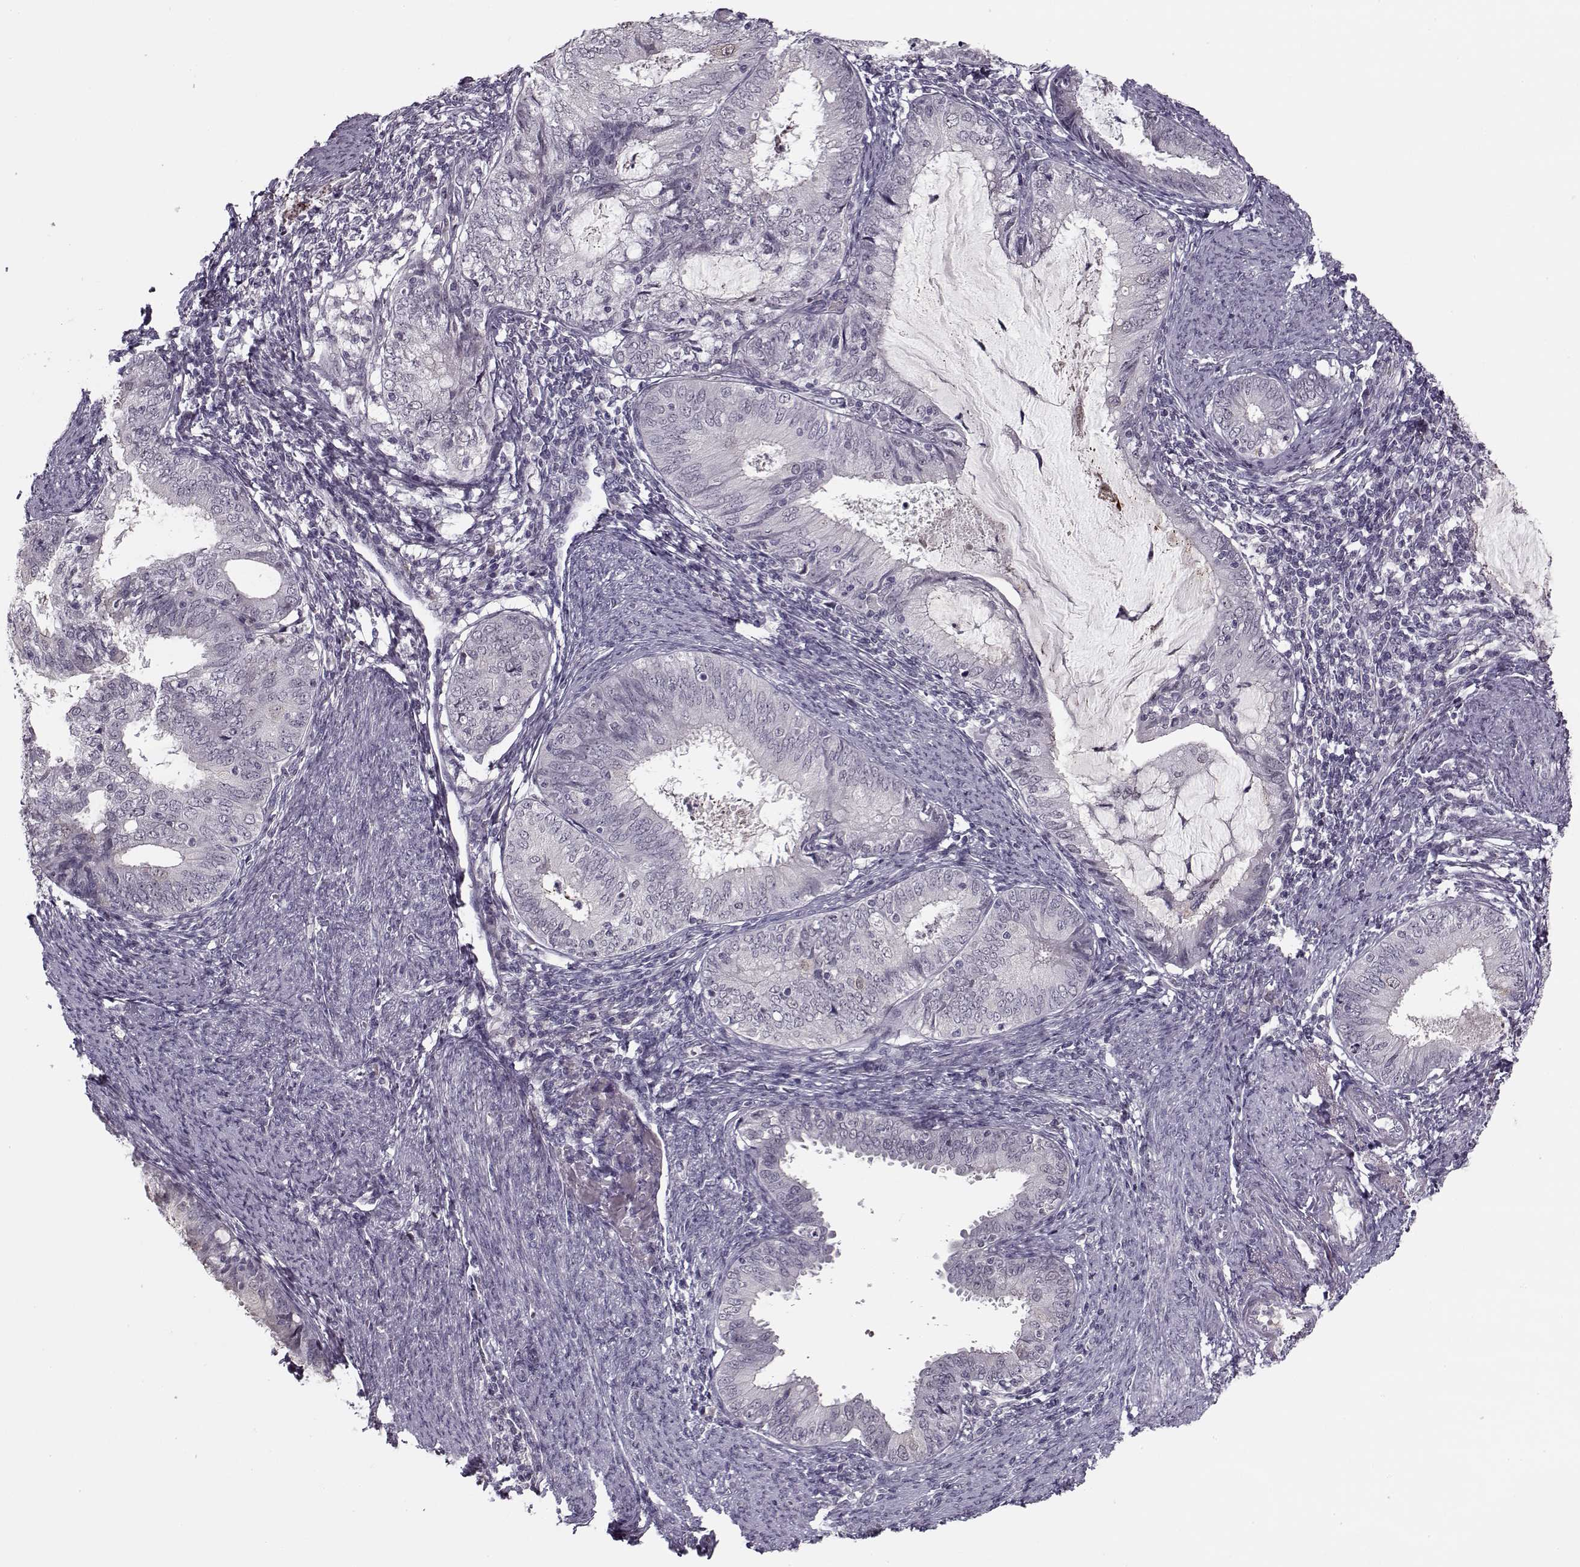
{"staining": {"intensity": "negative", "quantity": "none", "location": "none"}, "tissue": "endometrial cancer", "cell_type": "Tumor cells", "image_type": "cancer", "snomed": [{"axis": "morphology", "description": "Adenocarcinoma, NOS"}, {"axis": "topography", "description": "Endometrium"}], "caption": "Immunohistochemistry (IHC) of human endometrial cancer (adenocarcinoma) demonstrates no expression in tumor cells.", "gene": "DNAI3", "patient": {"sex": "female", "age": 57}}